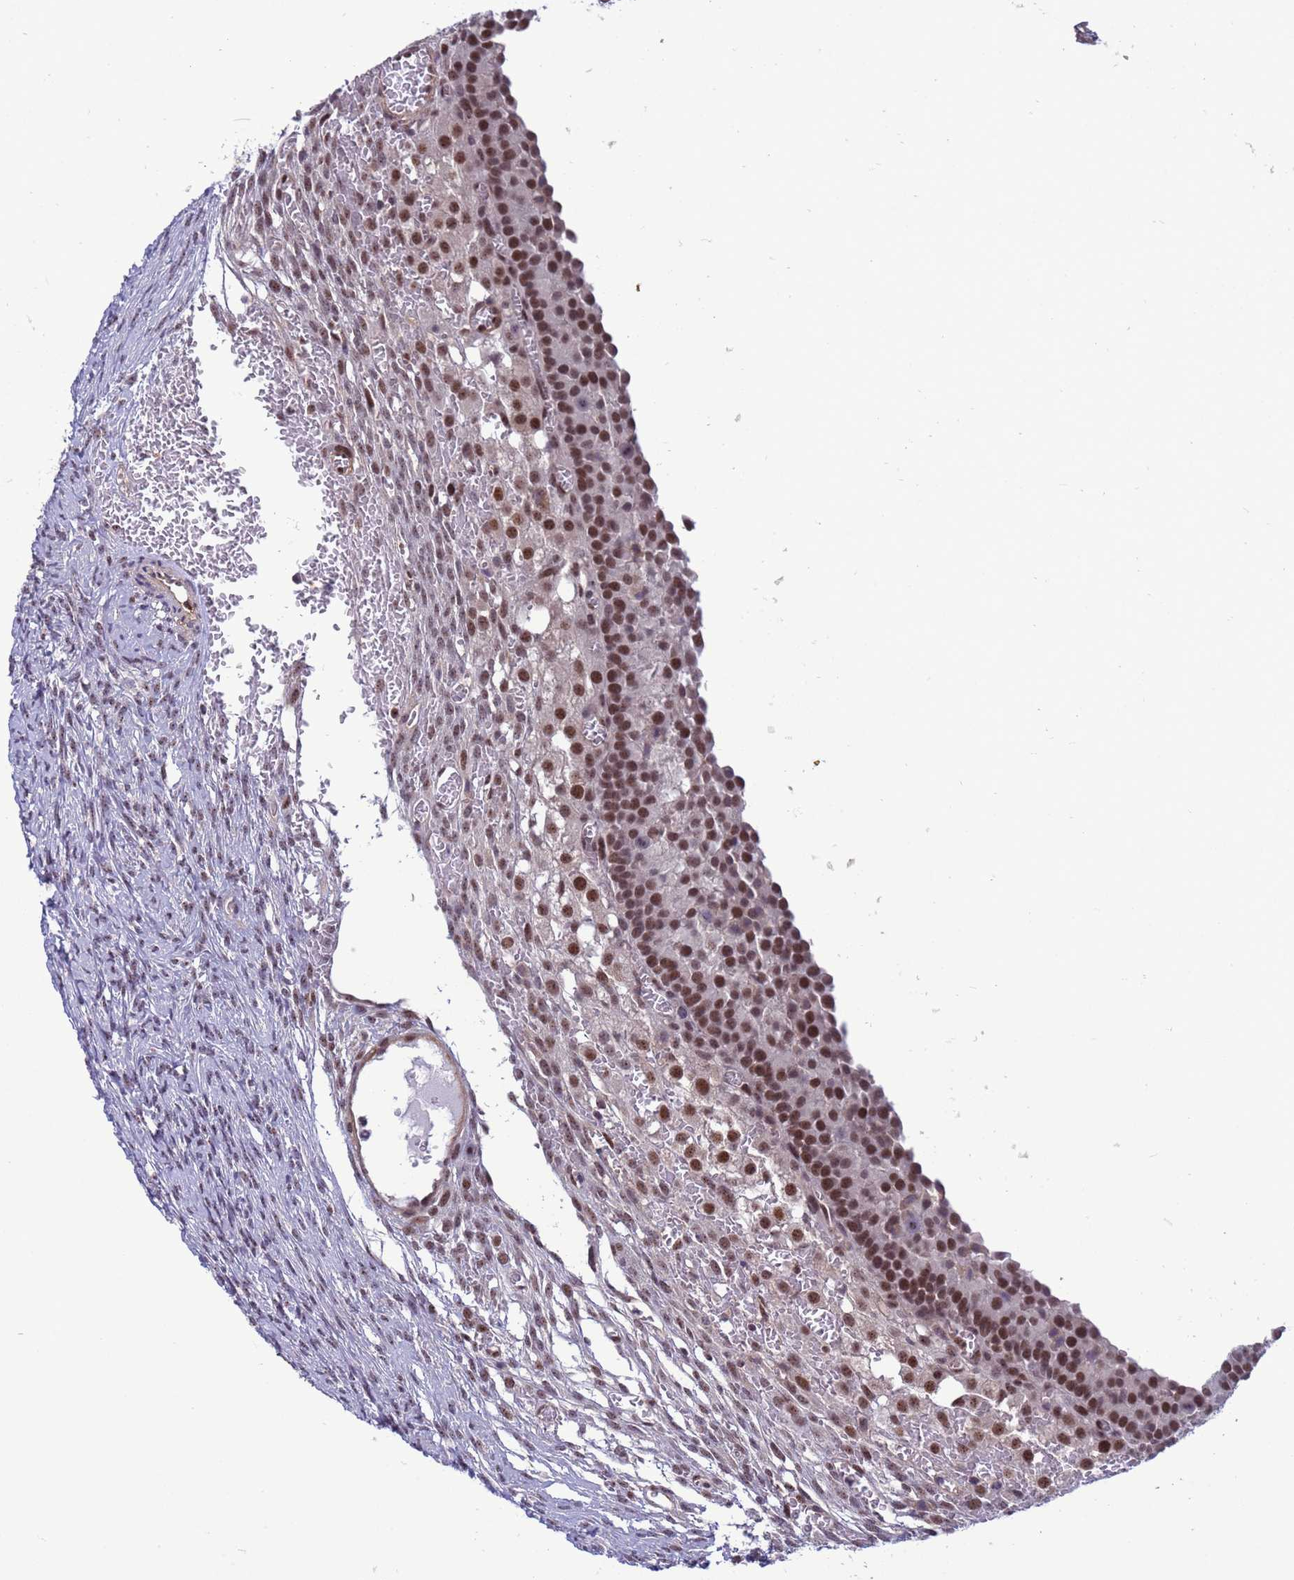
{"staining": {"intensity": "strong", "quantity": ">75%", "location": "nuclear"}, "tissue": "ovary", "cell_type": "Follicle cells", "image_type": "normal", "snomed": [{"axis": "morphology", "description": "Normal tissue, NOS"}, {"axis": "topography", "description": "Ovary"}], "caption": "There is high levels of strong nuclear positivity in follicle cells of normal ovary, as demonstrated by immunohistochemical staining (brown color).", "gene": "NSL1", "patient": {"sex": "female", "age": 39}}